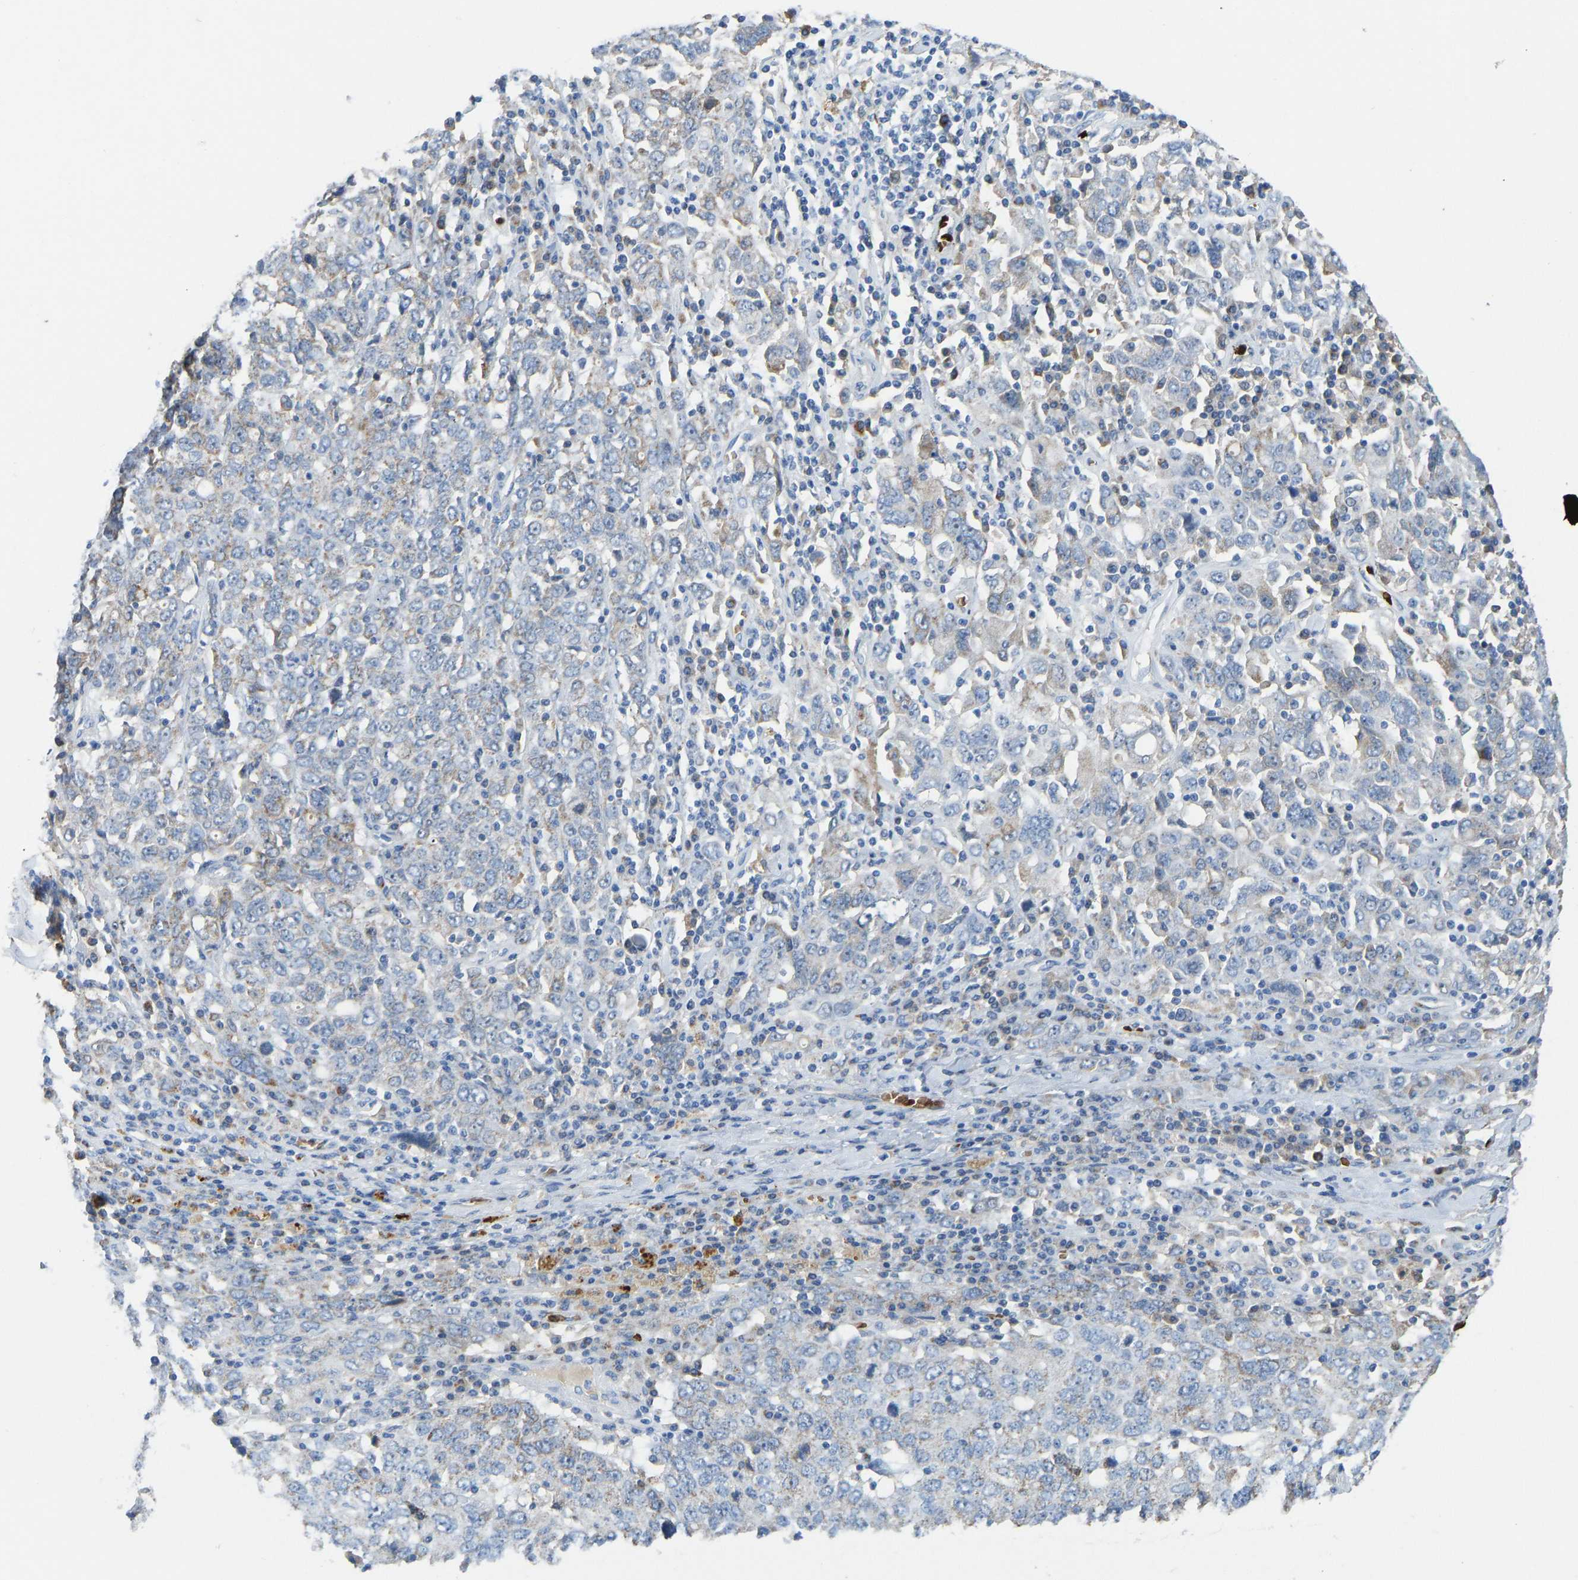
{"staining": {"intensity": "moderate", "quantity": "<25%", "location": "cytoplasmic/membranous"}, "tissue": "ovarian cancer", "cell_type": "Tumor cells", "image_type": "cancer", "snomed": [{"axis": "morphology", "description": "Carcinoma, endometroid"}, {"axis": "topography", "description": "Ovary"}], "caption": "Immunohistochemistry histopathology image of neoplastic tissue: ovarian cancer stained using IHC displays low levels of moderate protein expression localized specifically in the cytoplasmic/membranous of tumor cells, appearing as a cytoplasmic/membranous brown color.", "gene": "PIGS", "patient": {"sex": "female", "age": 62}}